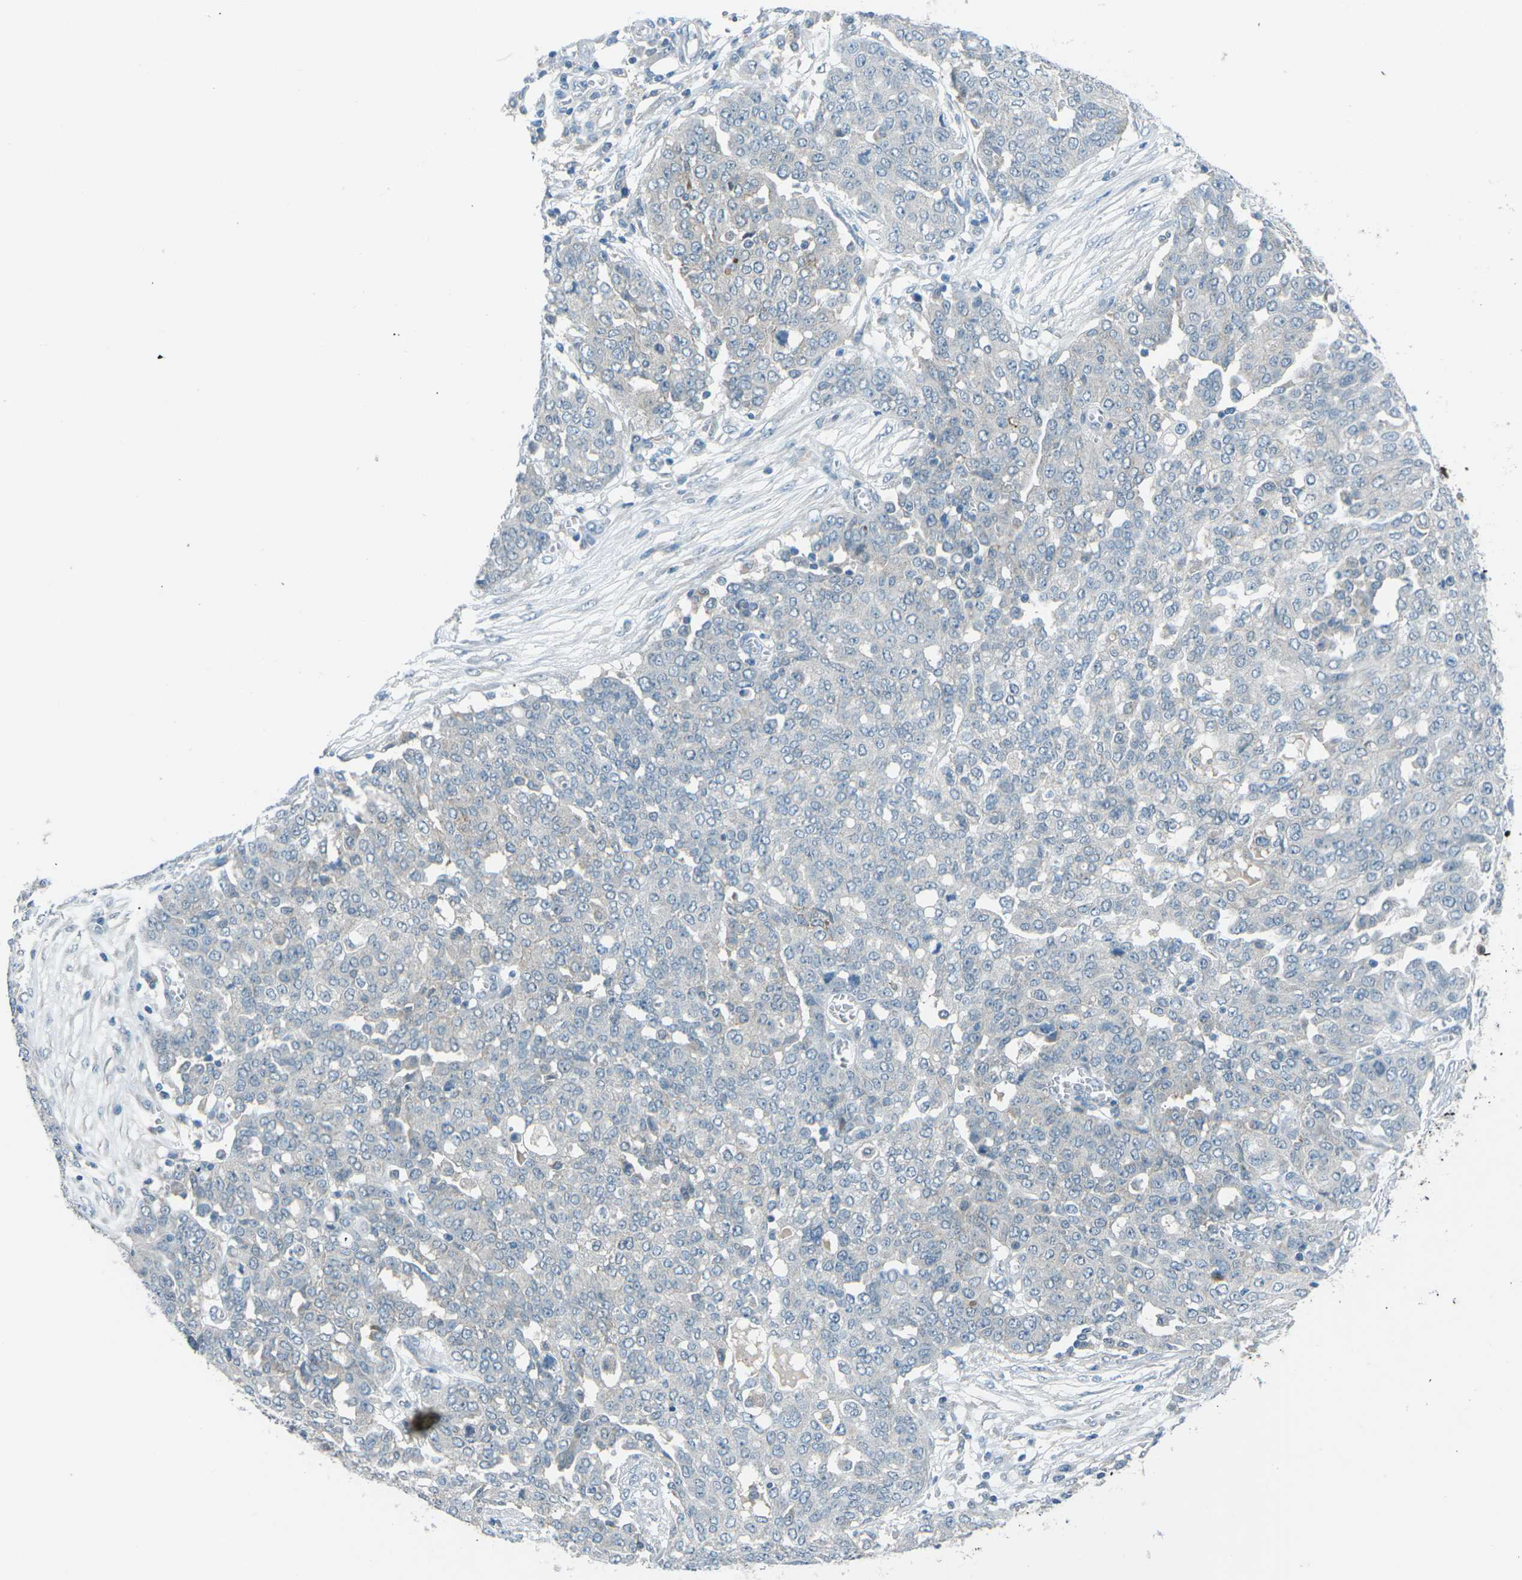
{"staining": {"intensity": "negative", "quantity": "none", "location": "none"}, "tissue": "ovarian cancer", "cell_type": "Tumor cells", "image_type": "cancer", "snomed": [{"axis": "morphology", "description": "Cystadenocarcinoma, serous, NOS"}, {"axis": "topography", "description": "Soft tissue"}, {"axis": "topography", "description": "Ovary"}], "caption": "DAB immunohistochemical staining of ovarian serous cystadenocarcinoma displays no significant staining in tumor cells. (DAB IHC visualized using brightfield microscopy, high magnification).", "gene": "PRKCA", "patient": {"sex": "female", "age": 57}}